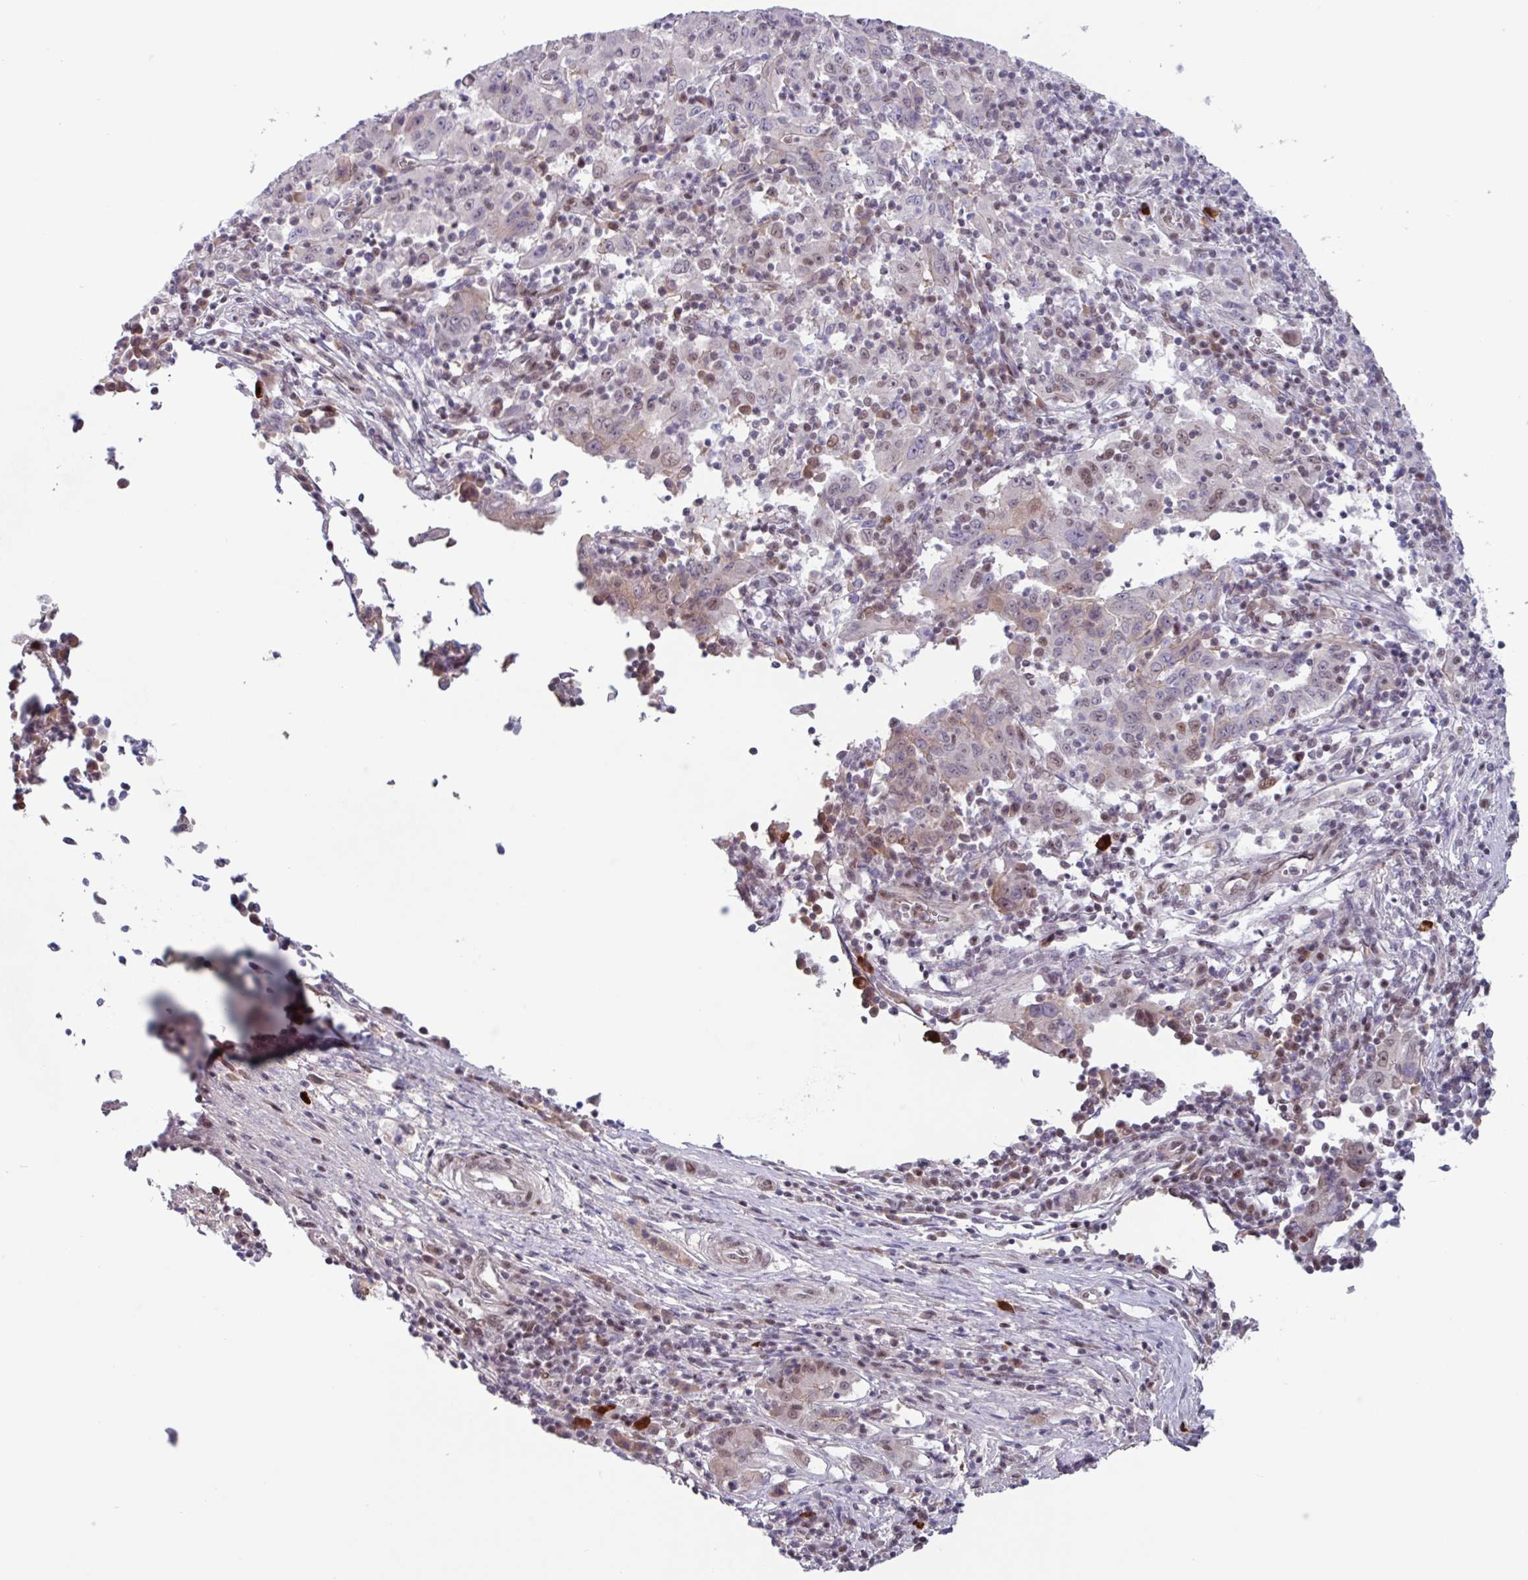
{"staining": {"intensity": "negative", "quantity": "none", "location": "none"}, "tissue": "pancreatic cancer", "cell_type": "Tumor cells", "image_type": "cancer", "snomed": [{"axis": "morphology", "description": "Adenocarcinoma, NOS"}, {"axis": "topography", "description": "Pancreas"}], "caption": "High power microscopy image of an immunohistochemistry (IHC) micrograph of pancreatic cancer, revealing no significant expression in tumor cells. (DAB (3,3'-diaminobenzidine) immunohistochemistry (IHC) with hematoxylin counter stain).", "gene": "ZNF575", "patient": {"sex": "male", "age": 63}}